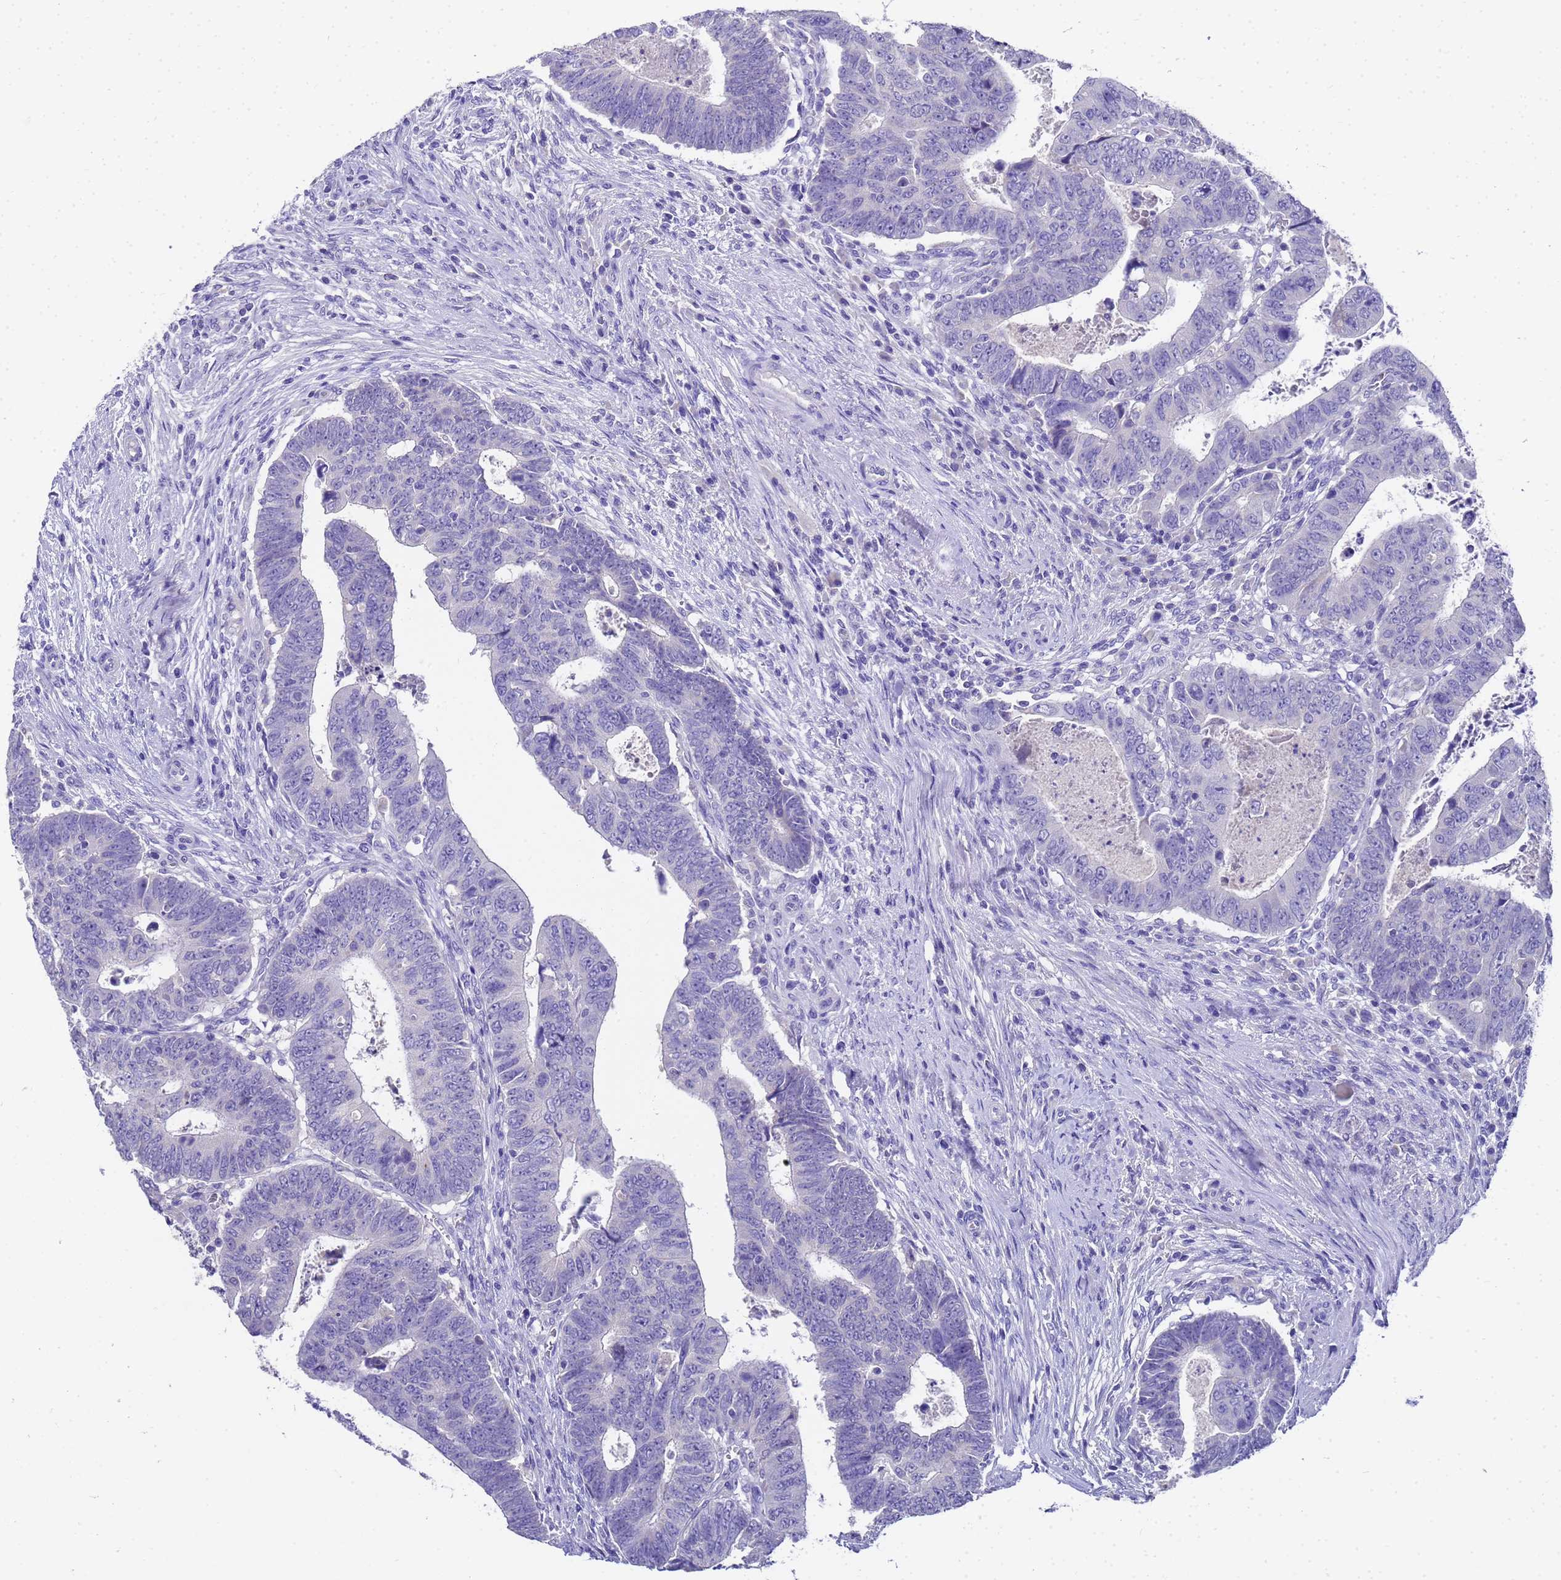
{"staining": {"intensity": "negative", "quantity": "none", "location": "none"}, "tissue": "colorectal cancer", "cell_type": "Tumor cells", "image_type": "cancer", "snomed": [{"axis": "morphology", "description": "Normal tissue, NOS"}, {"axis": "morphology", "description": "Adenocarcinoma, NOS"}, {"axis": "topography", "description": "Rectum"}], "caption": "Image shows no significant protein staining in tumor cells of colorectal cancer (adenocarcinoma).", "gene": "MS4A13", "patient": {"sex": "female", "age": 65}}